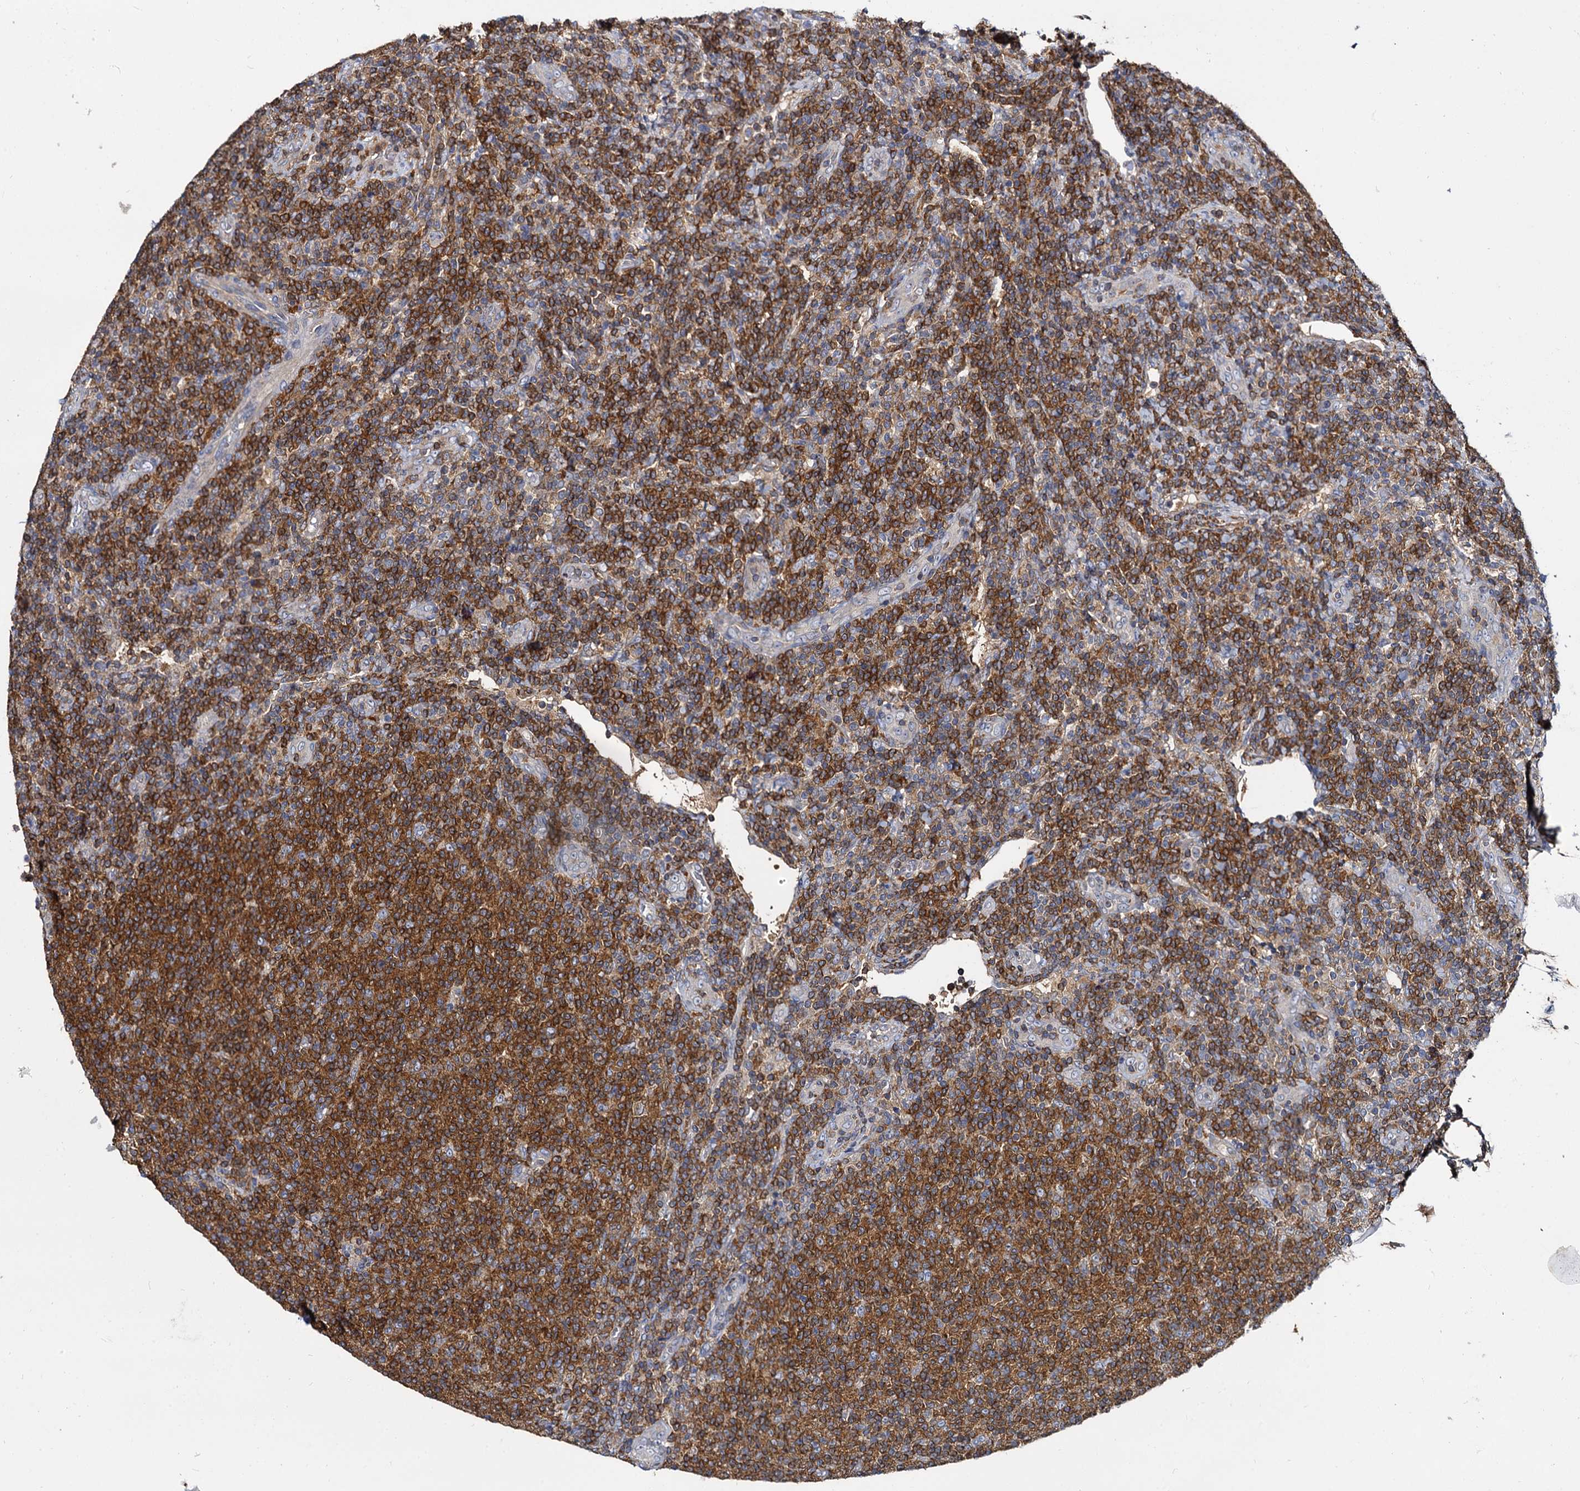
{"staining": {"intensity": "strong", "quantity": ">75%", "location": "cytoplasmic/membranous"}, "tissue": "lymphoma", "cell_type": "Tumor cells", "image_type": "cancer", "snomed": [{"axis": "morphology", "description": "Malignant lymphoma, non-Hodgkin's type, Low grade"}, {"axis": "topography", "description": "Lymph node"}], "caption": "Immunohistochemical staining of human low-grade malignant lymphoma, non-Hodgkin's type exhibits strong cytoplasmic/membranous protein staining in approximately >75% of tumor cells. (Brightfield microscopy of DAB IHC at high magnification).", "gene": "ANKRD13A", "patient": {"sex": "male", "age": 66}}